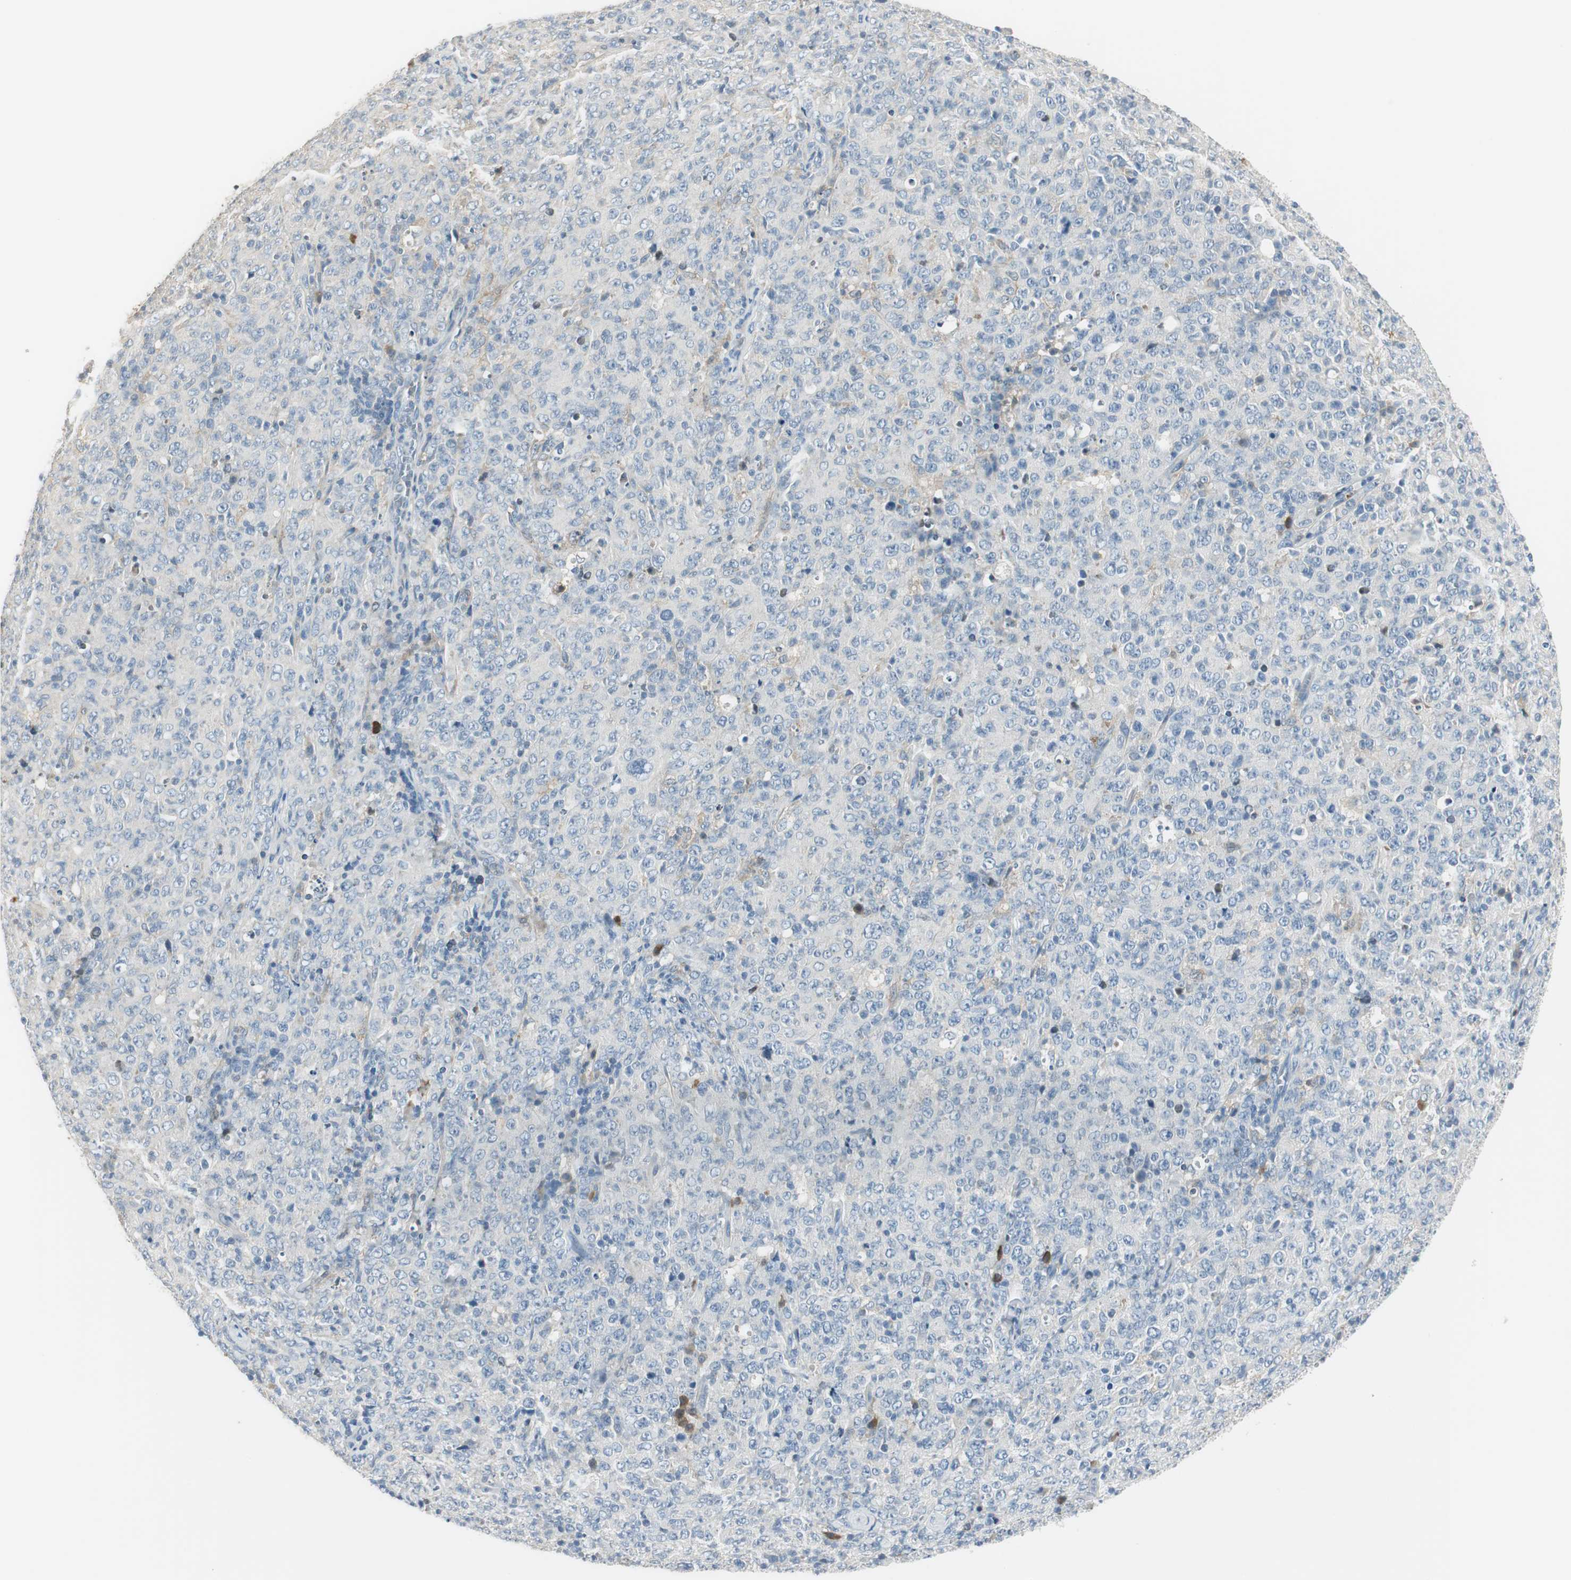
{"staining": {"intensity": "negative", "quantity": "none", "location": "none"}, "tissue": "lymphoma", "cell_type": "Tumor cells", "image_type": "cancer", "snomed": [{"axis": "morphology", "description": "Malignant lymphoma, non-Hodgkin's type, High grade"}, {"axis": "topography", "description": "Tonsil"}], "caption": "A high-resolution histopathology image shows immunohistochemistry (IHC) staining of lymphoma, which shows no significant positivity in tumor cells.", "gene": "MSTO1", "patient": {"sex": "female", "age": 36}}